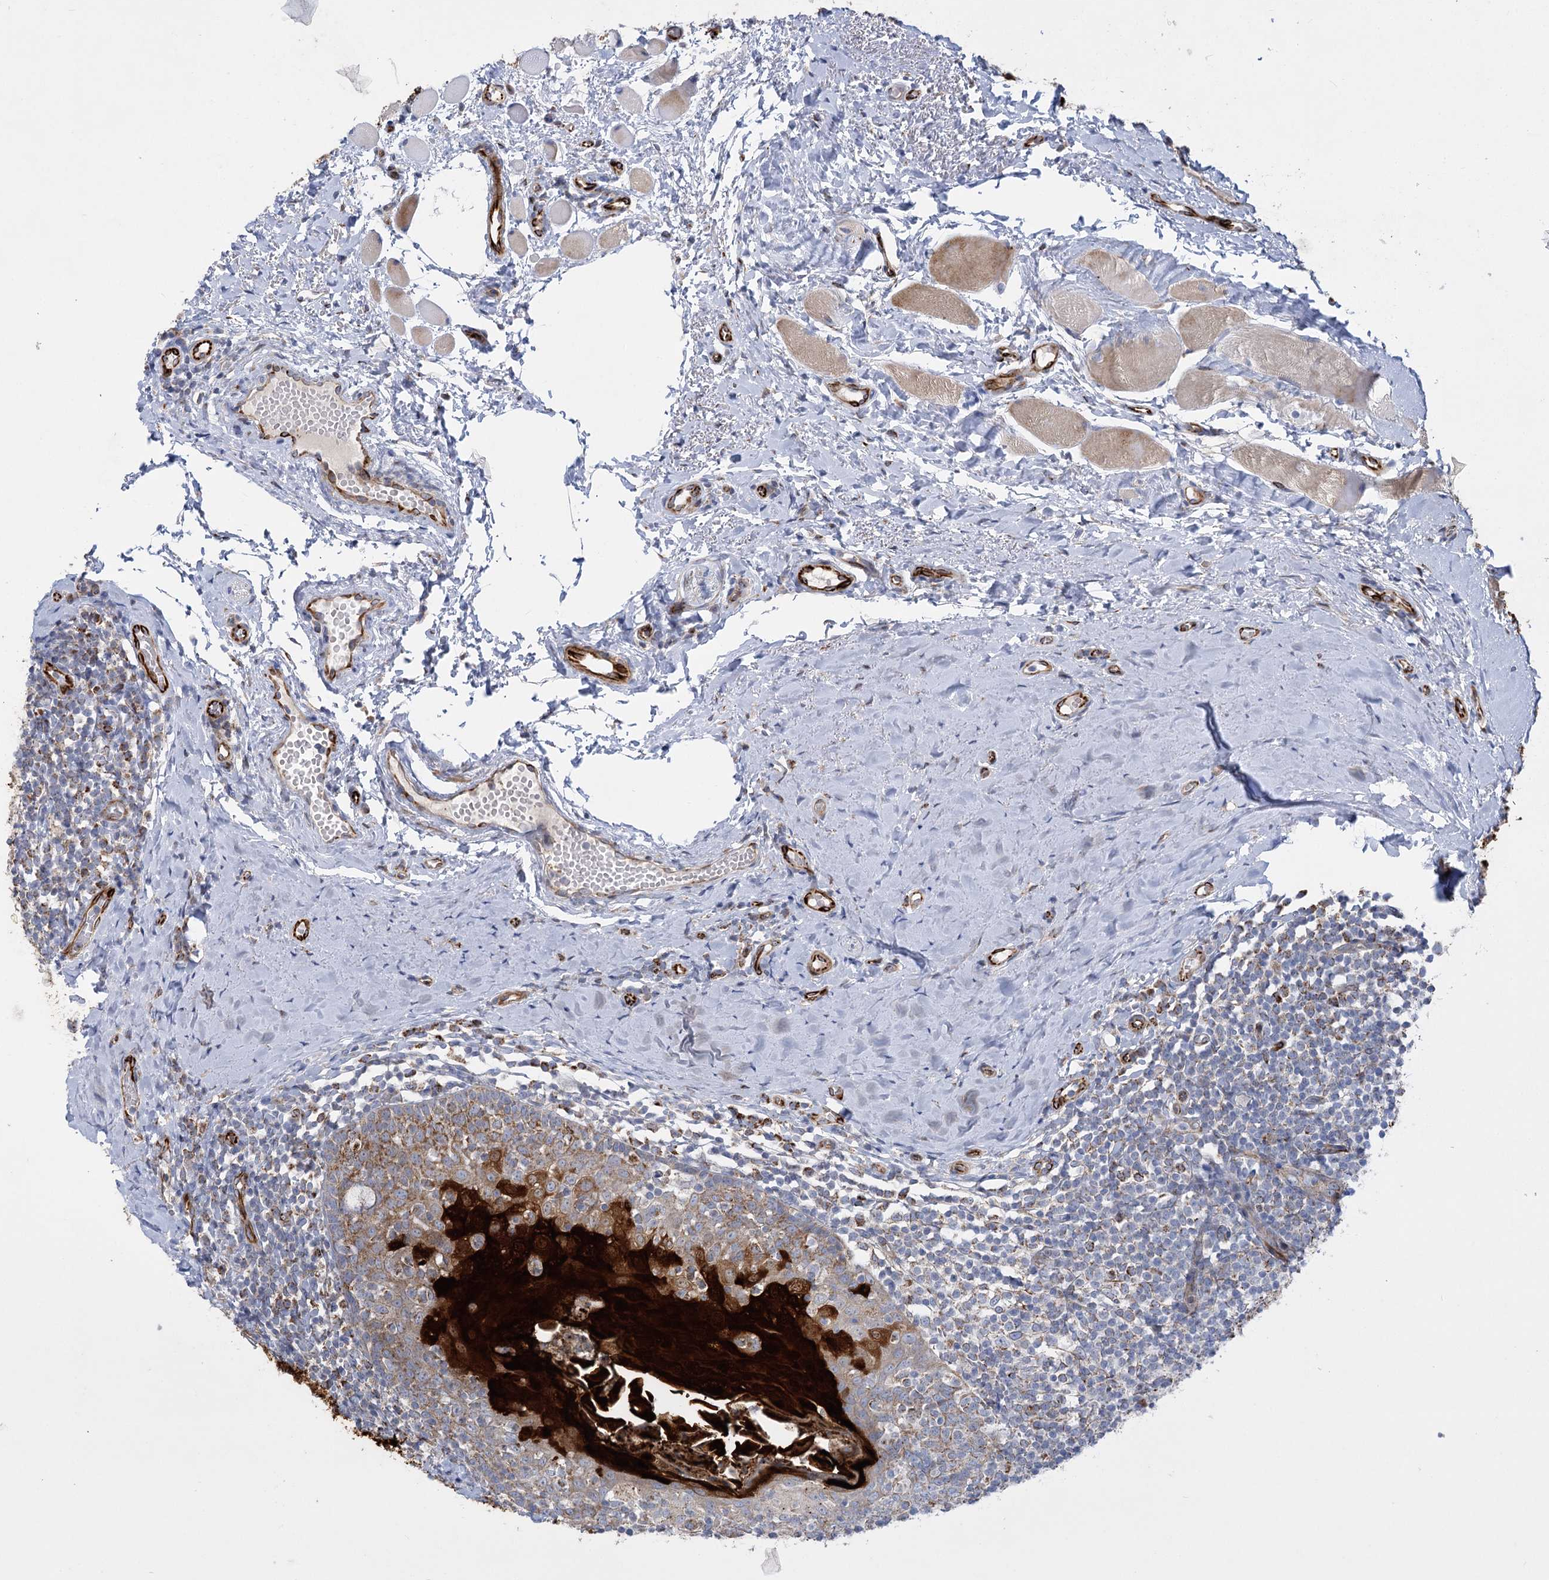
{"staining": {"intensity": "moderate", "quantity": "<25%", "location": "cytoplasmic/membranous"}, "tissue": "tonsil", "cell_type": "Germinal center cells", "image_type": "normal", "snomed": [{"axis": "morphology", "description": "Normal tissue, NOS"}, {"axis": "topography", "description": "Tonsil"}], "caption": "A brown stain labels moderate cytoplasmic/membranous positivity of a protein in germinal center cells of unremarkable human tonsil. The staining is performed using DAB brown chromogen to label protein expression. The nuclei are counter-stained blue using hematoxylin.", "gene": "DHTKD1", "patient": {"sex": "female", "age": 19}}